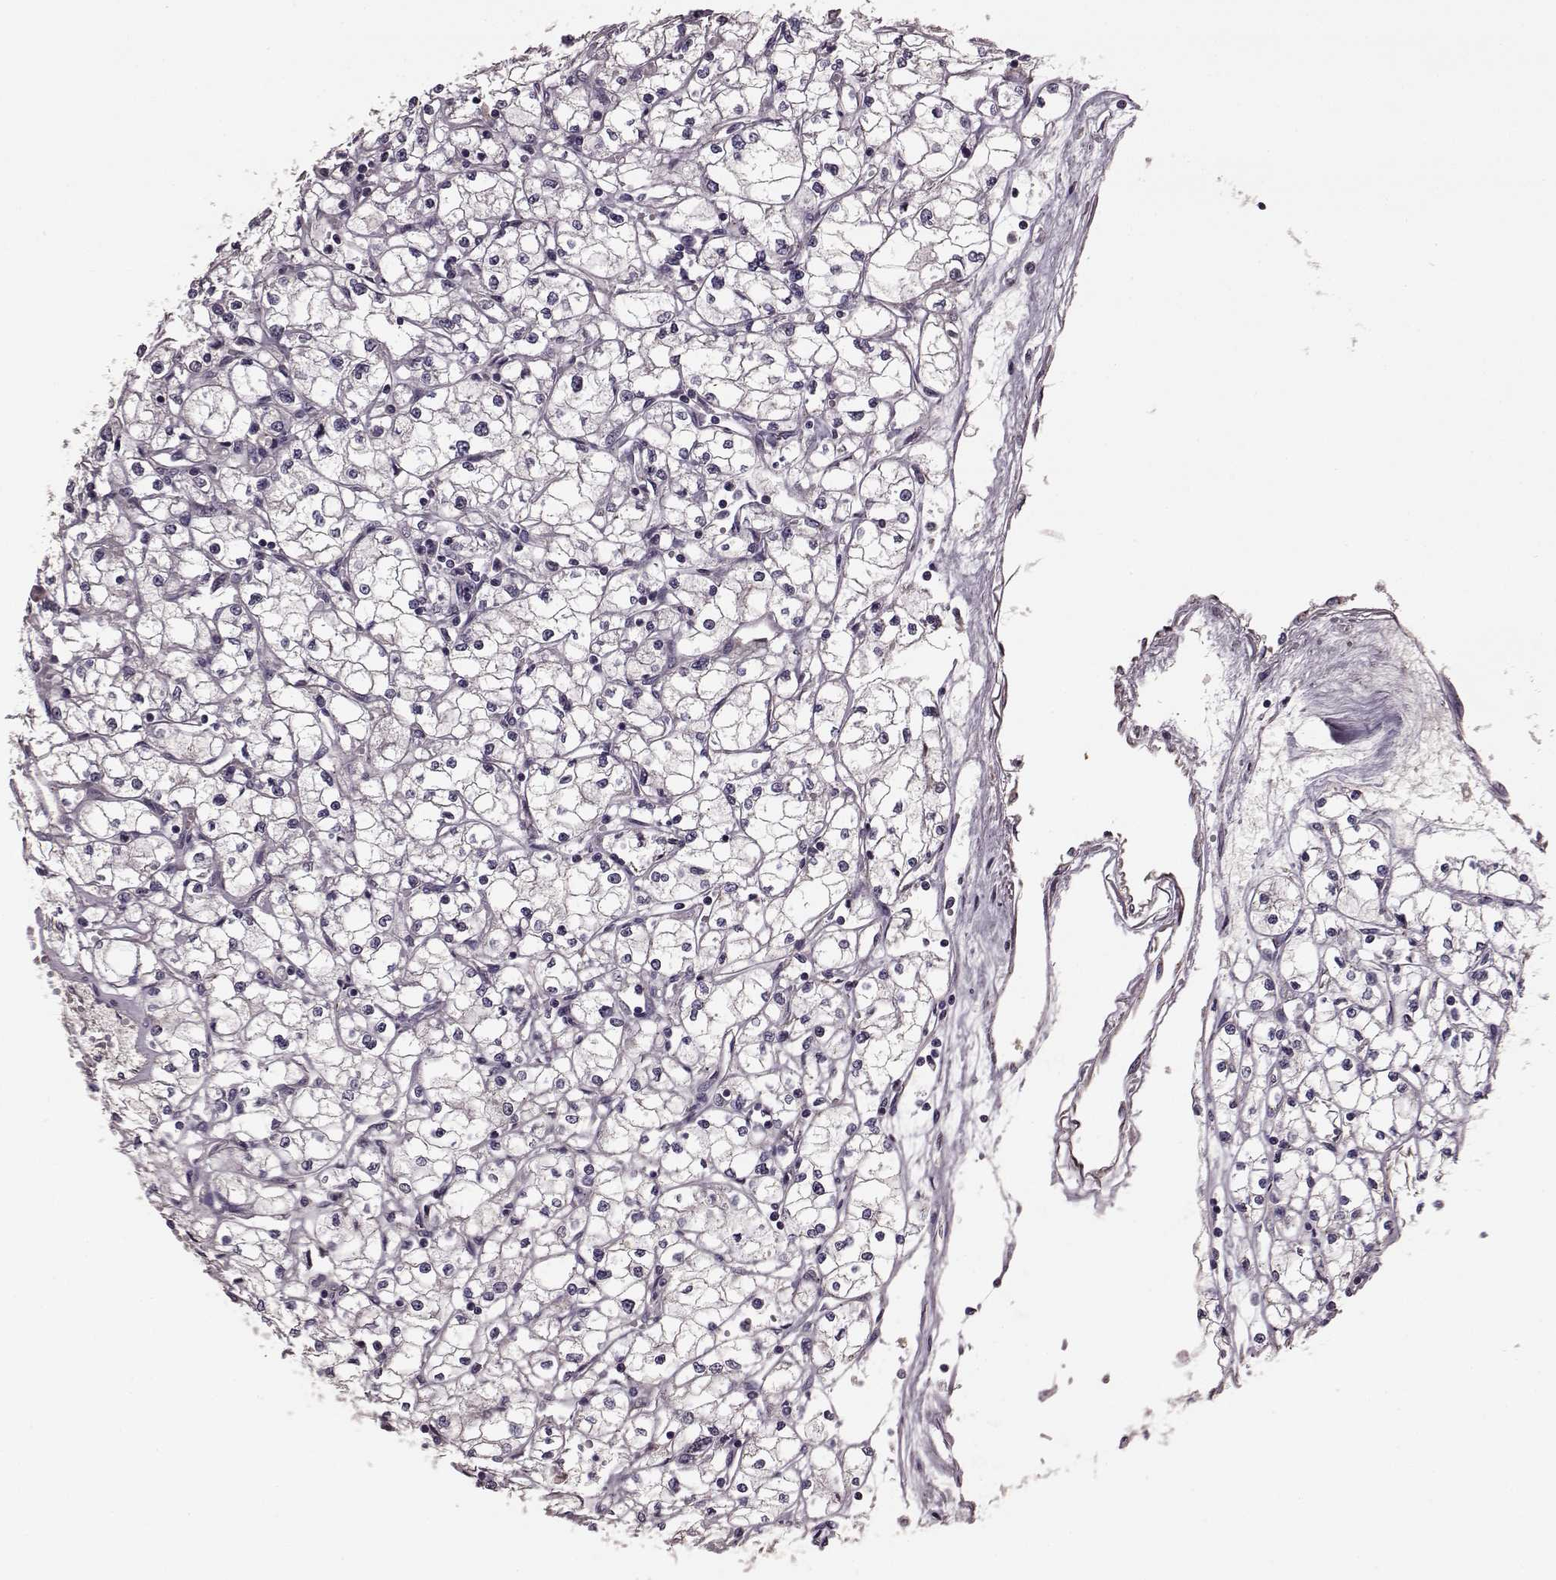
{"staining": {"intensity": "negative", "quantity": "none", "location": "none"}, "tissue": "renal cancer", "cell_type": "Tumor cells", "image_type": "cancer", "snomed": [{"axis": "morphology", "description": "Adenocarcinoma, NOS"}, {"axis": "topography", "description": "Kidney"}], "caption": "Renal cancer (adenocarcinoma) was stained to show a protein in brown. There is no significant staining in tumor cells.", "gene": "NTF3", "patient": {"sex": "male", "age": 67}}